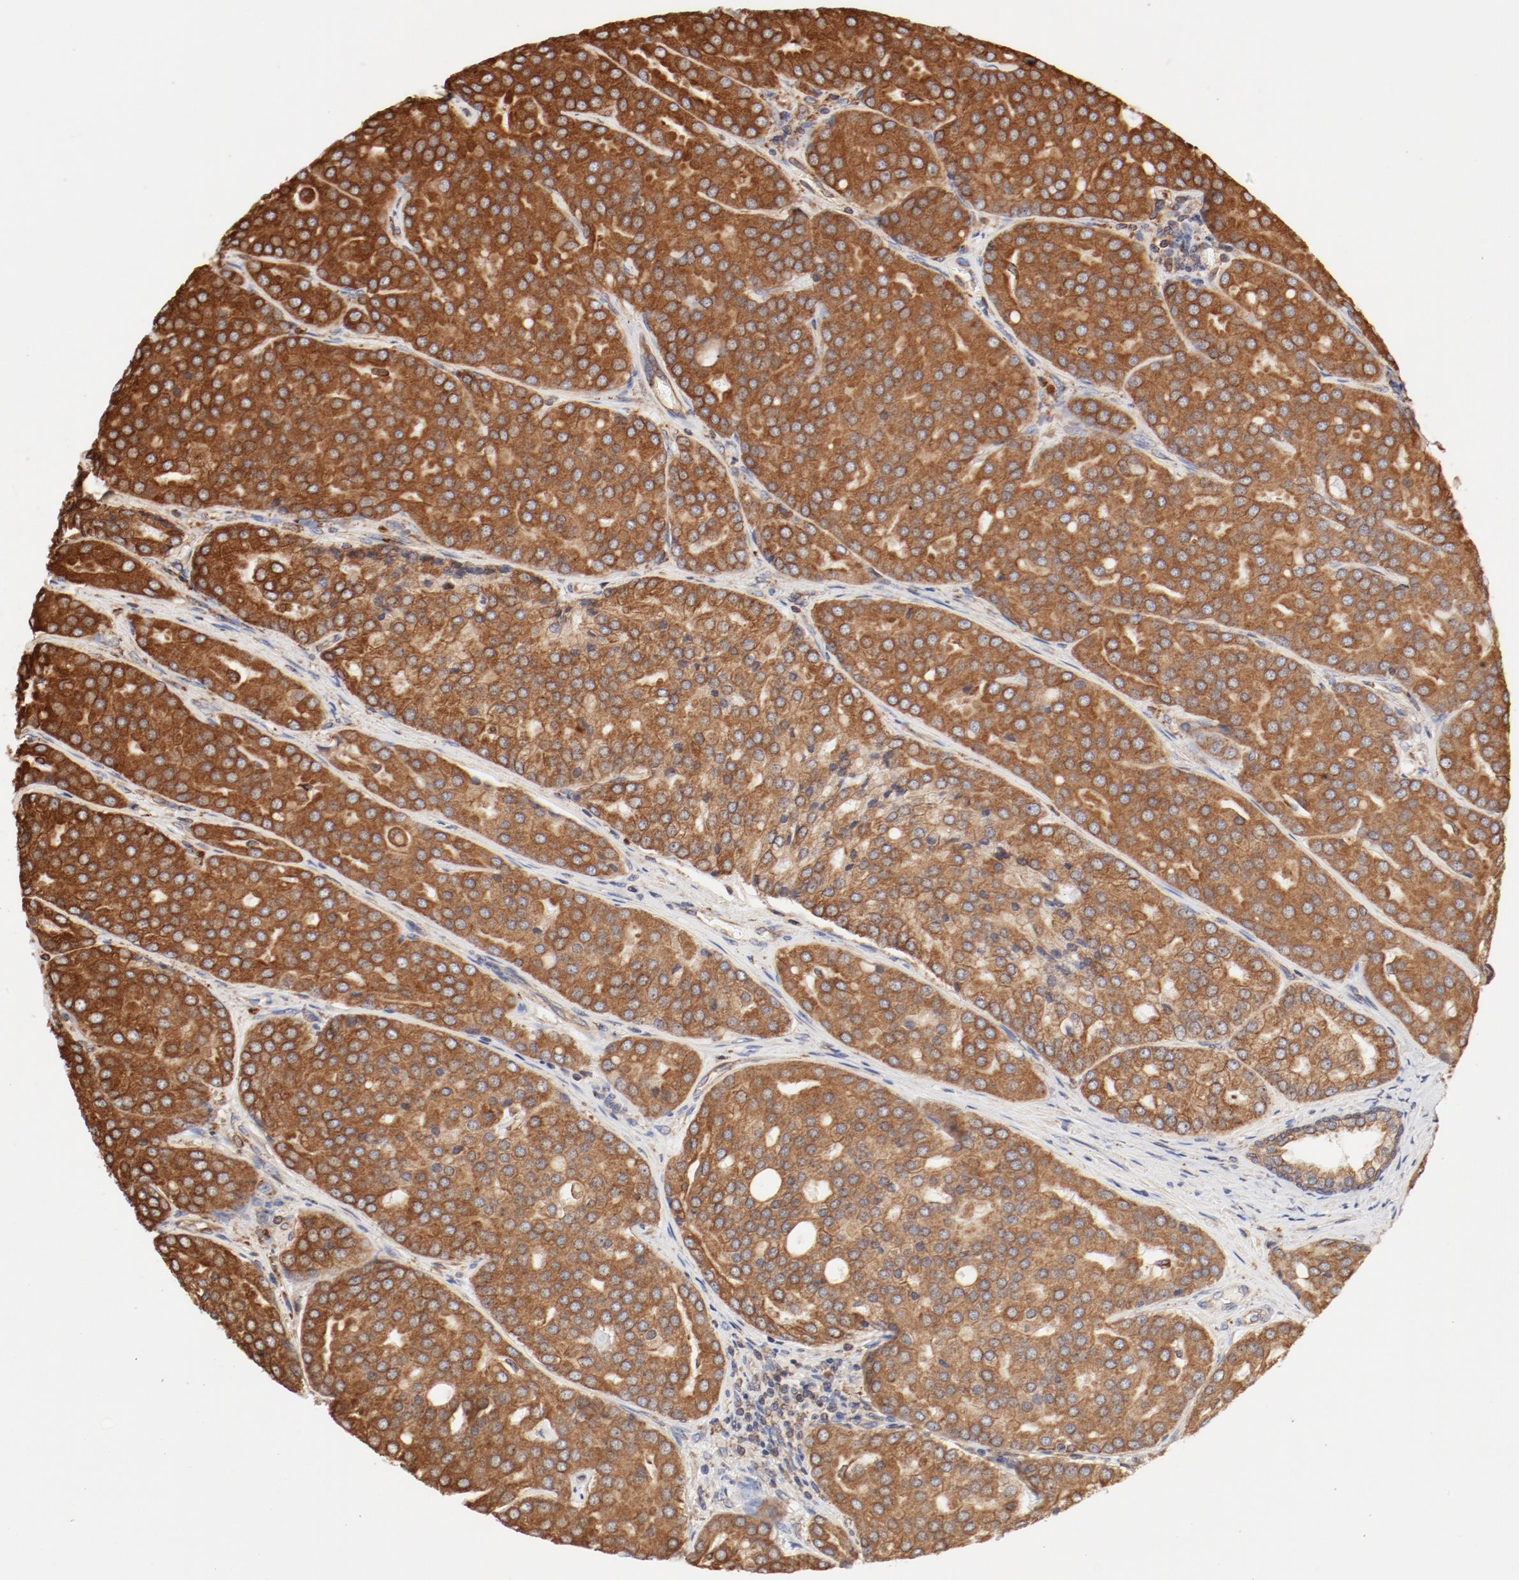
{"staining": {"intensity": "moderate", "quantity": "25%-75%", "location": "cytoplasmic/membranous"}, "tissue": "prostate cancer", "cell_type": "Tumor cells", "image_type": "cancer", "snomed": [{"axis": "morphology", "description": "Adenocarcinoma, High grade"}, {"axis": "topography", "description": "Prostate"}], "caption": "Tumor cells display moderate cytoplasmic/membranous staining in approximately 25%-75% of cells in adenocarcinoma (high-grade) (prostate).", "gene": "BCAP31", "patient": {"sex": "male", "age": 64}}